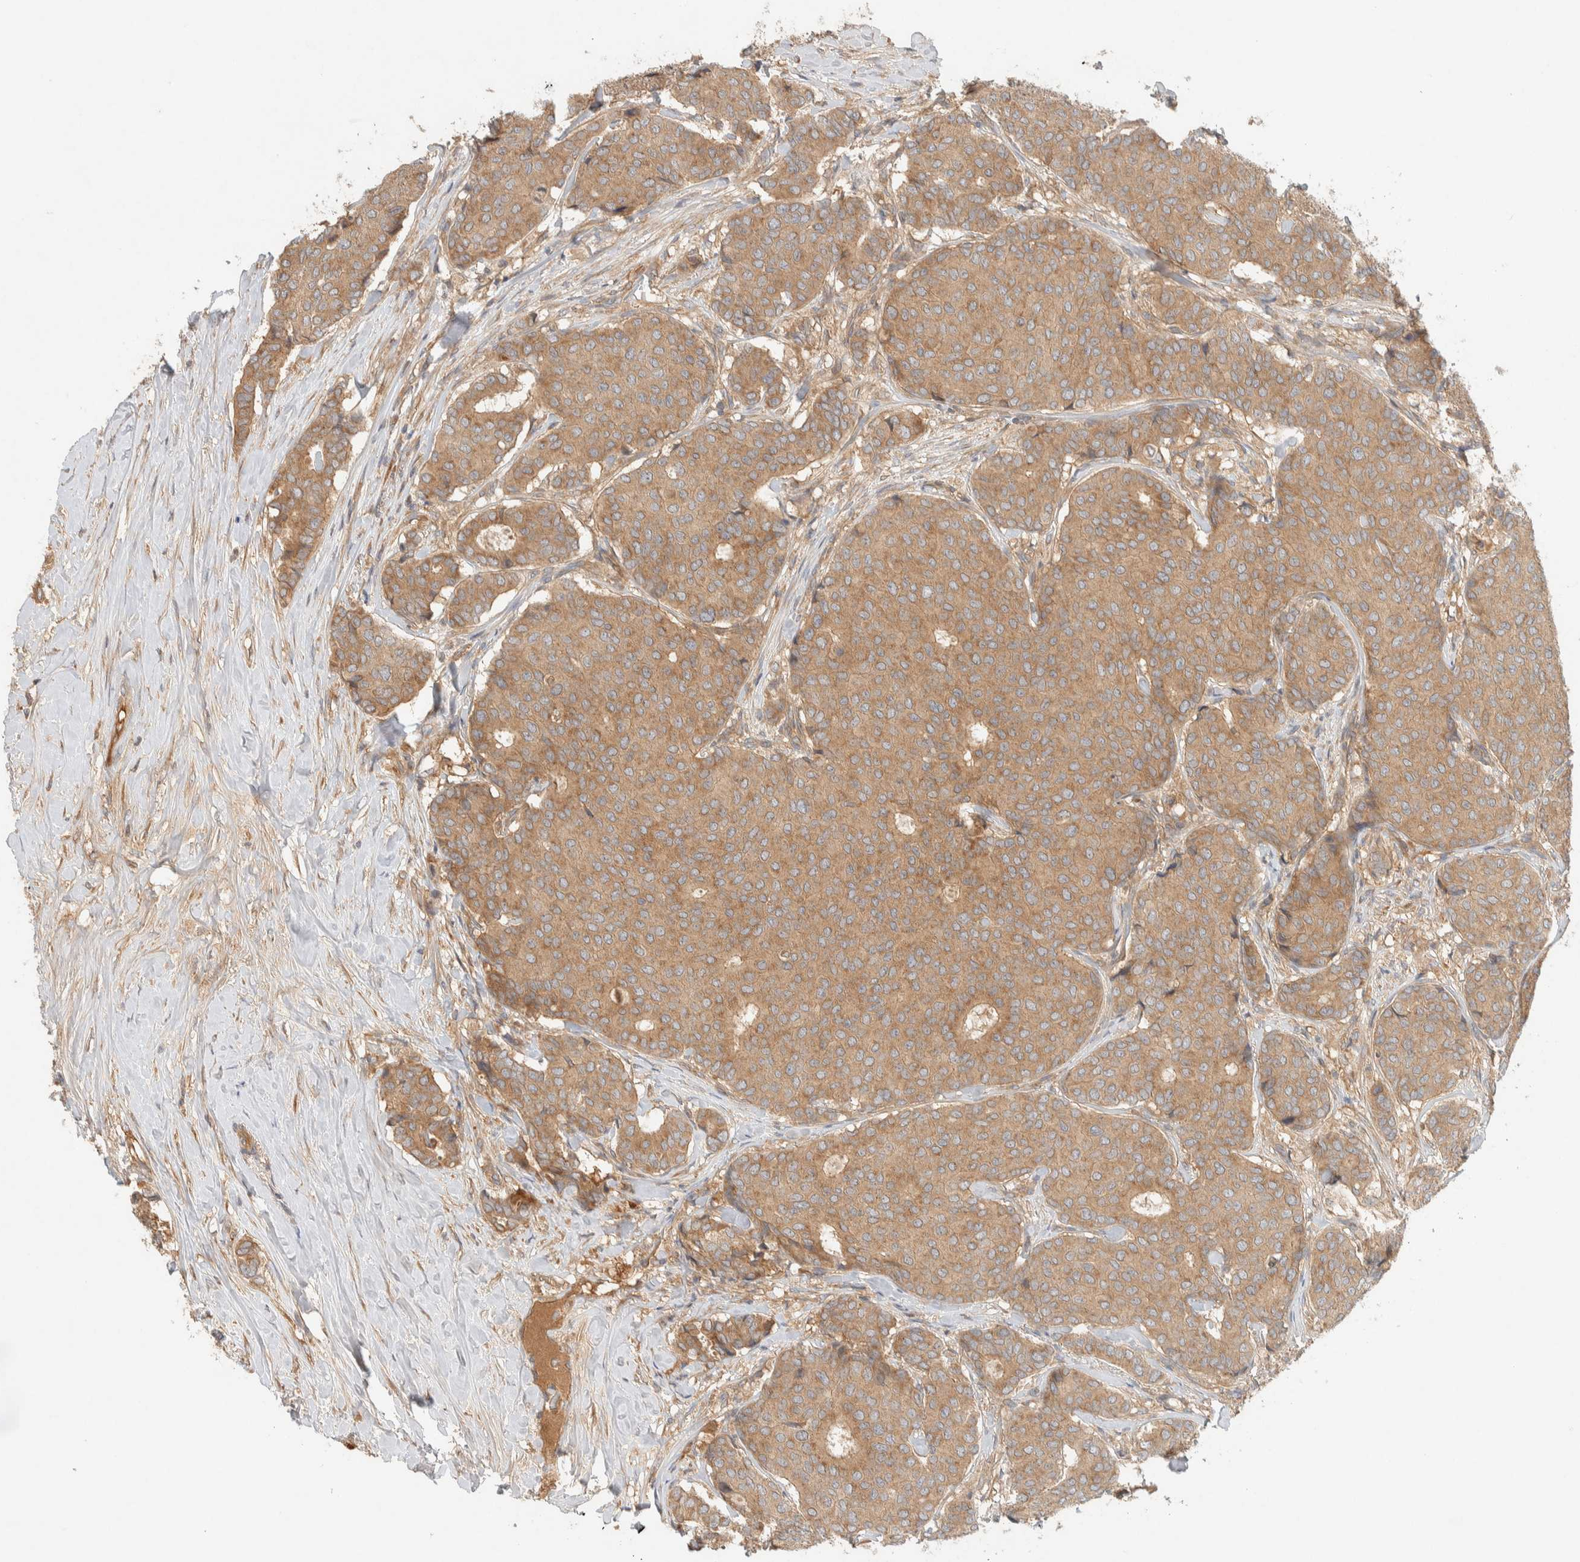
{"staining": {"intensity": "moderate", "quantity": ">75%", "location": "cytoplasmic/membranous"}, "tissue": "breast cancer", "cell_type": "Tumor cells", "image_type": "cancer", "snomed": [{"axis": "morphology", "description": "Duct carcinoma"}, {"axis": "topography", "description": "Breast"}], "caption": "Immunohistochemical staining of breast cancer displays medium levels of moderate cytoplasmic/membranous protein expression in approximately >75% of tumor cells. (Stains: DAB (3,3'-diaminobenzidine) in brown, nuclei in blue, Microscopy: brightfield microscopy at high magnification).", "gene": "FAM167A", "patient": {"sex": "female", "age": 75}}